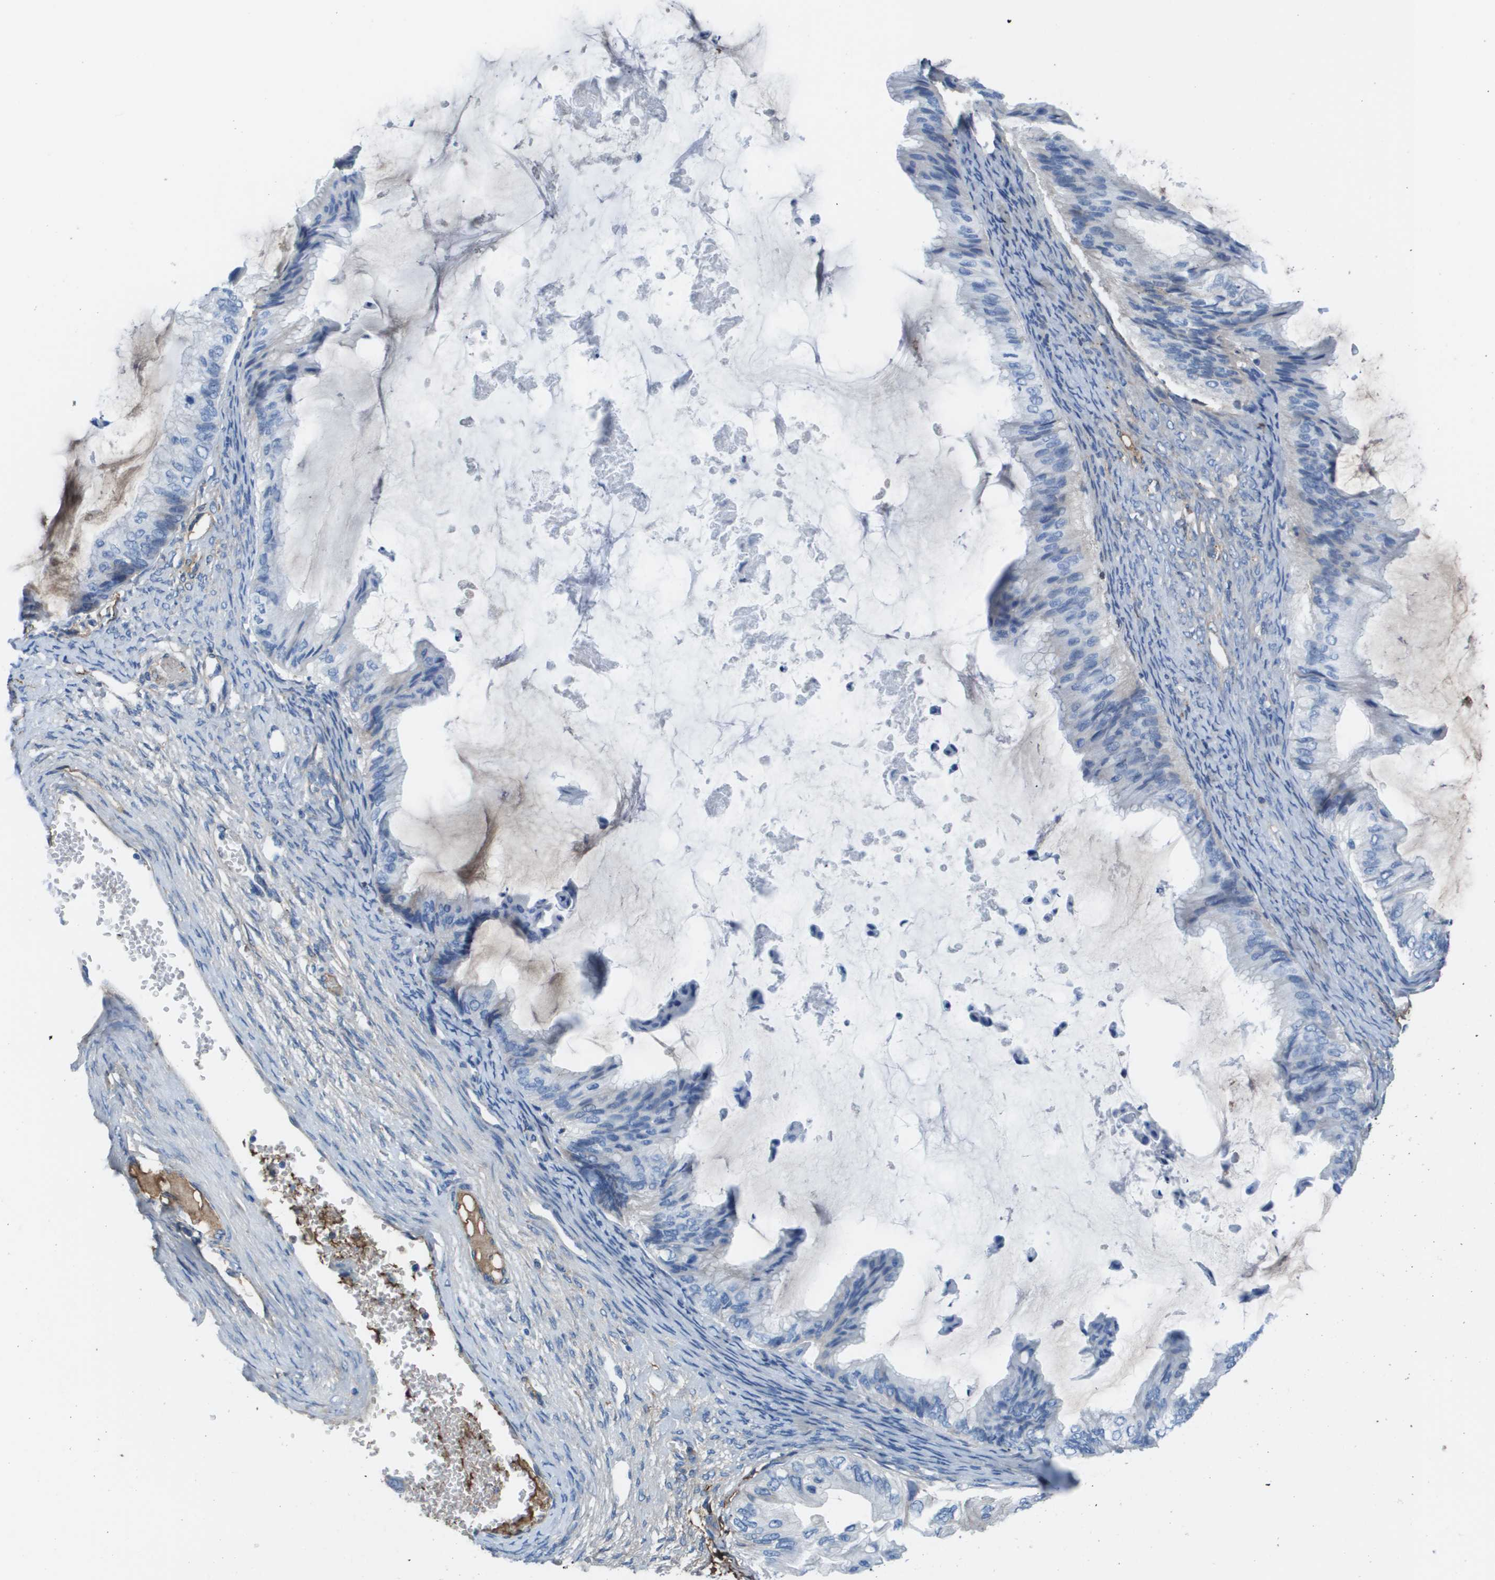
{"staining": {"intensity": "negative", "quantity": "none", "location": "none"}, "tissue": "ovarian cancer", "cell_type": "Tumor cells", "image_type": "cancer", "snomed": [{"axis": "morphology", "description": "Cystadenocarcinoma, mucinous, NOS"}, {"axis": "topography", "description": "Ovary"}], "caption": "A photomicrograph of human ovarian mucinous cystadenocarcinoma is negative for staining in tumor cells. (Immunohistochemistry, brightfield microscopy, high magnification).", "gene": "VTN", "patient": {"sex": "female", "age": 61}}